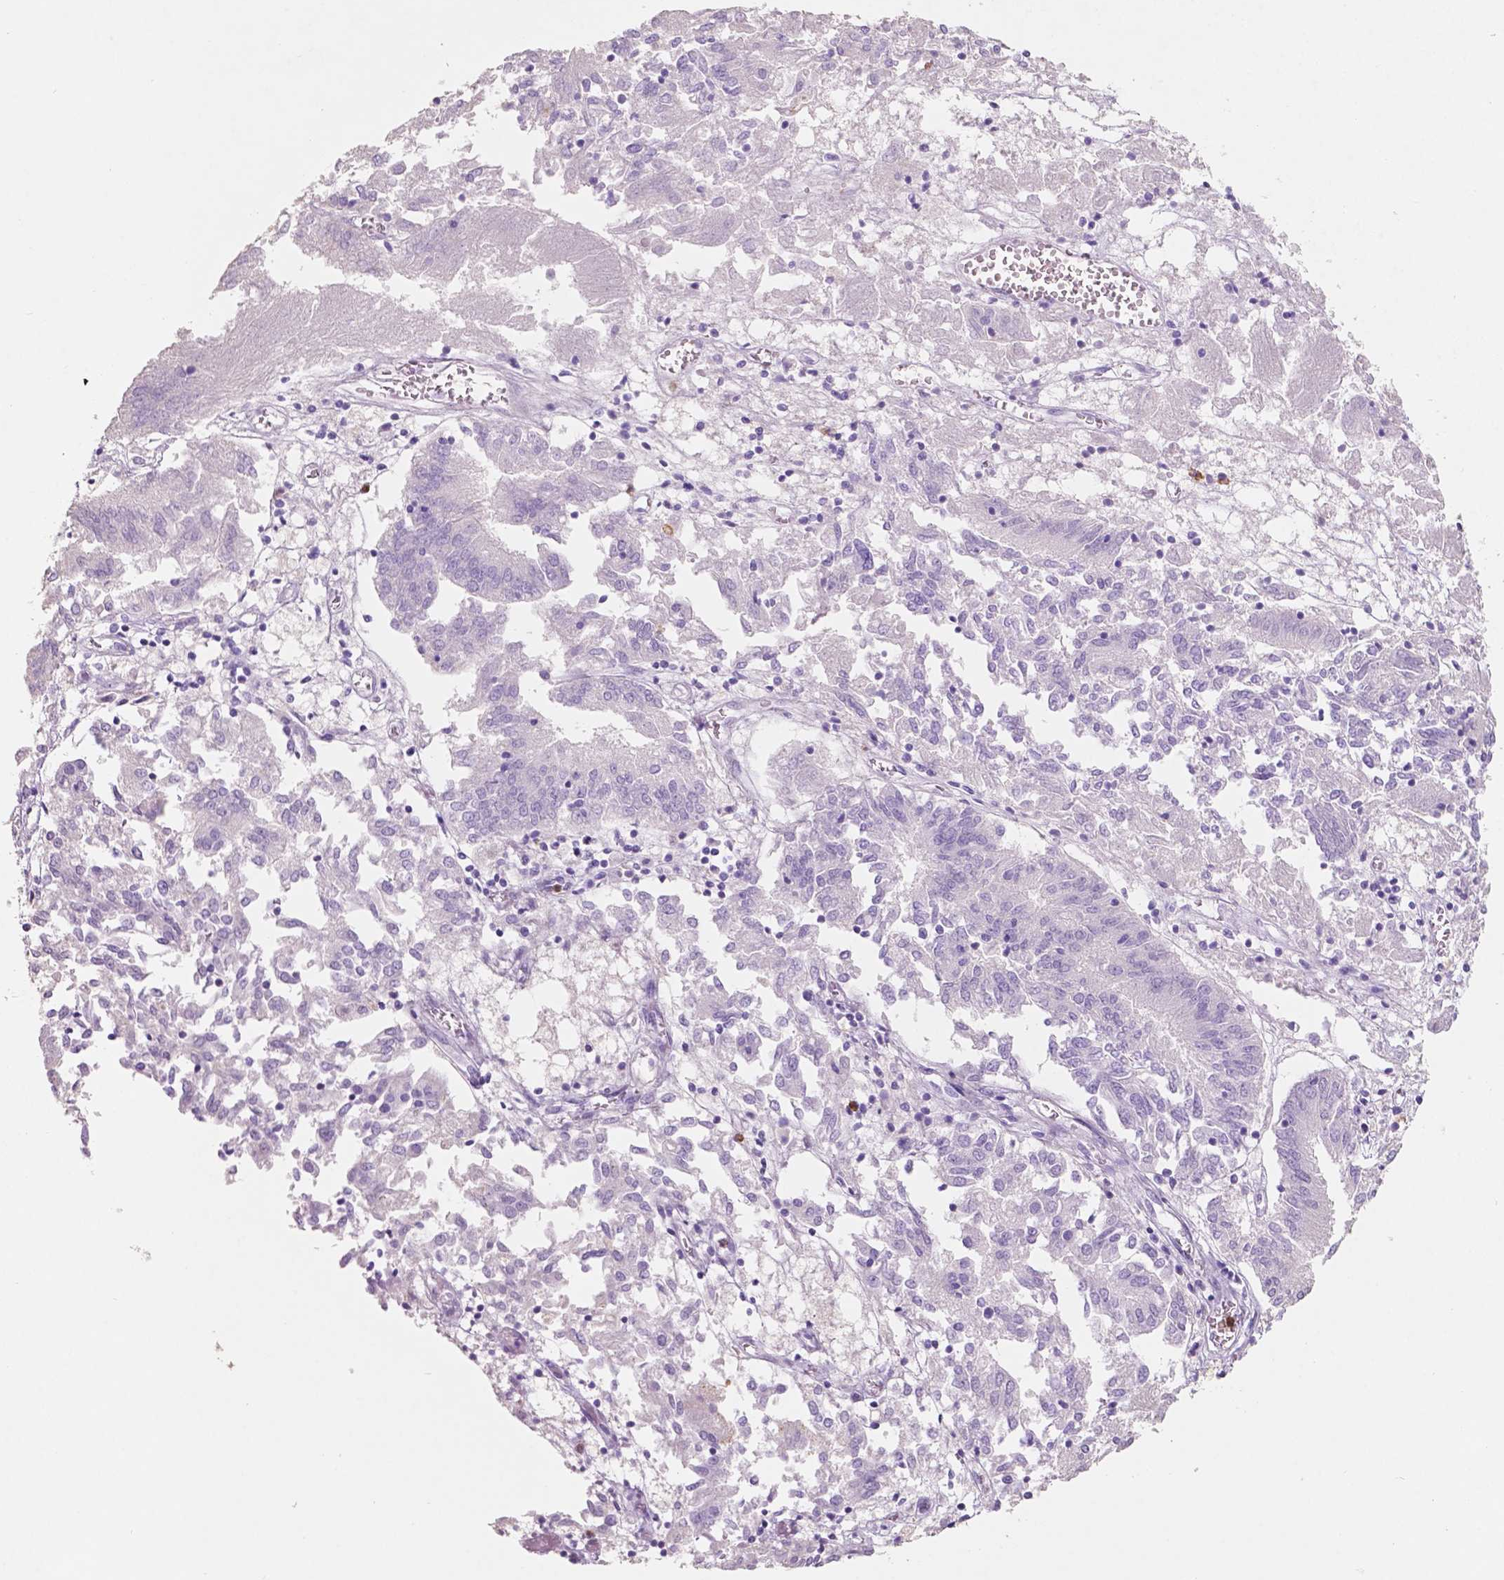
{"staining": {"intensity": "negative", "quantity": "none", "location": "none"}, "tissue": "endometrial cancer", "cell_type": "Tumor cells", "image_type": "cancer", "snomed": [{"axis": "morphology", "description": "Adenocarcinoma, NOS"}, {"axis": "topography", "description": "Endometrium"}], "caption": "This photomicrograph is of endometrial adenocarcinoma stained with immunohistochemistry to label a protein in brown with the nuclei are counter-stained blue. There is no expression in tumor cells. (DAB (3,3'-diaminobenzidine) immunohistochemistry with hematoxylin counter stain).", "gene": "CUZD1", "patient": {"sex": "female", "age": 54}}